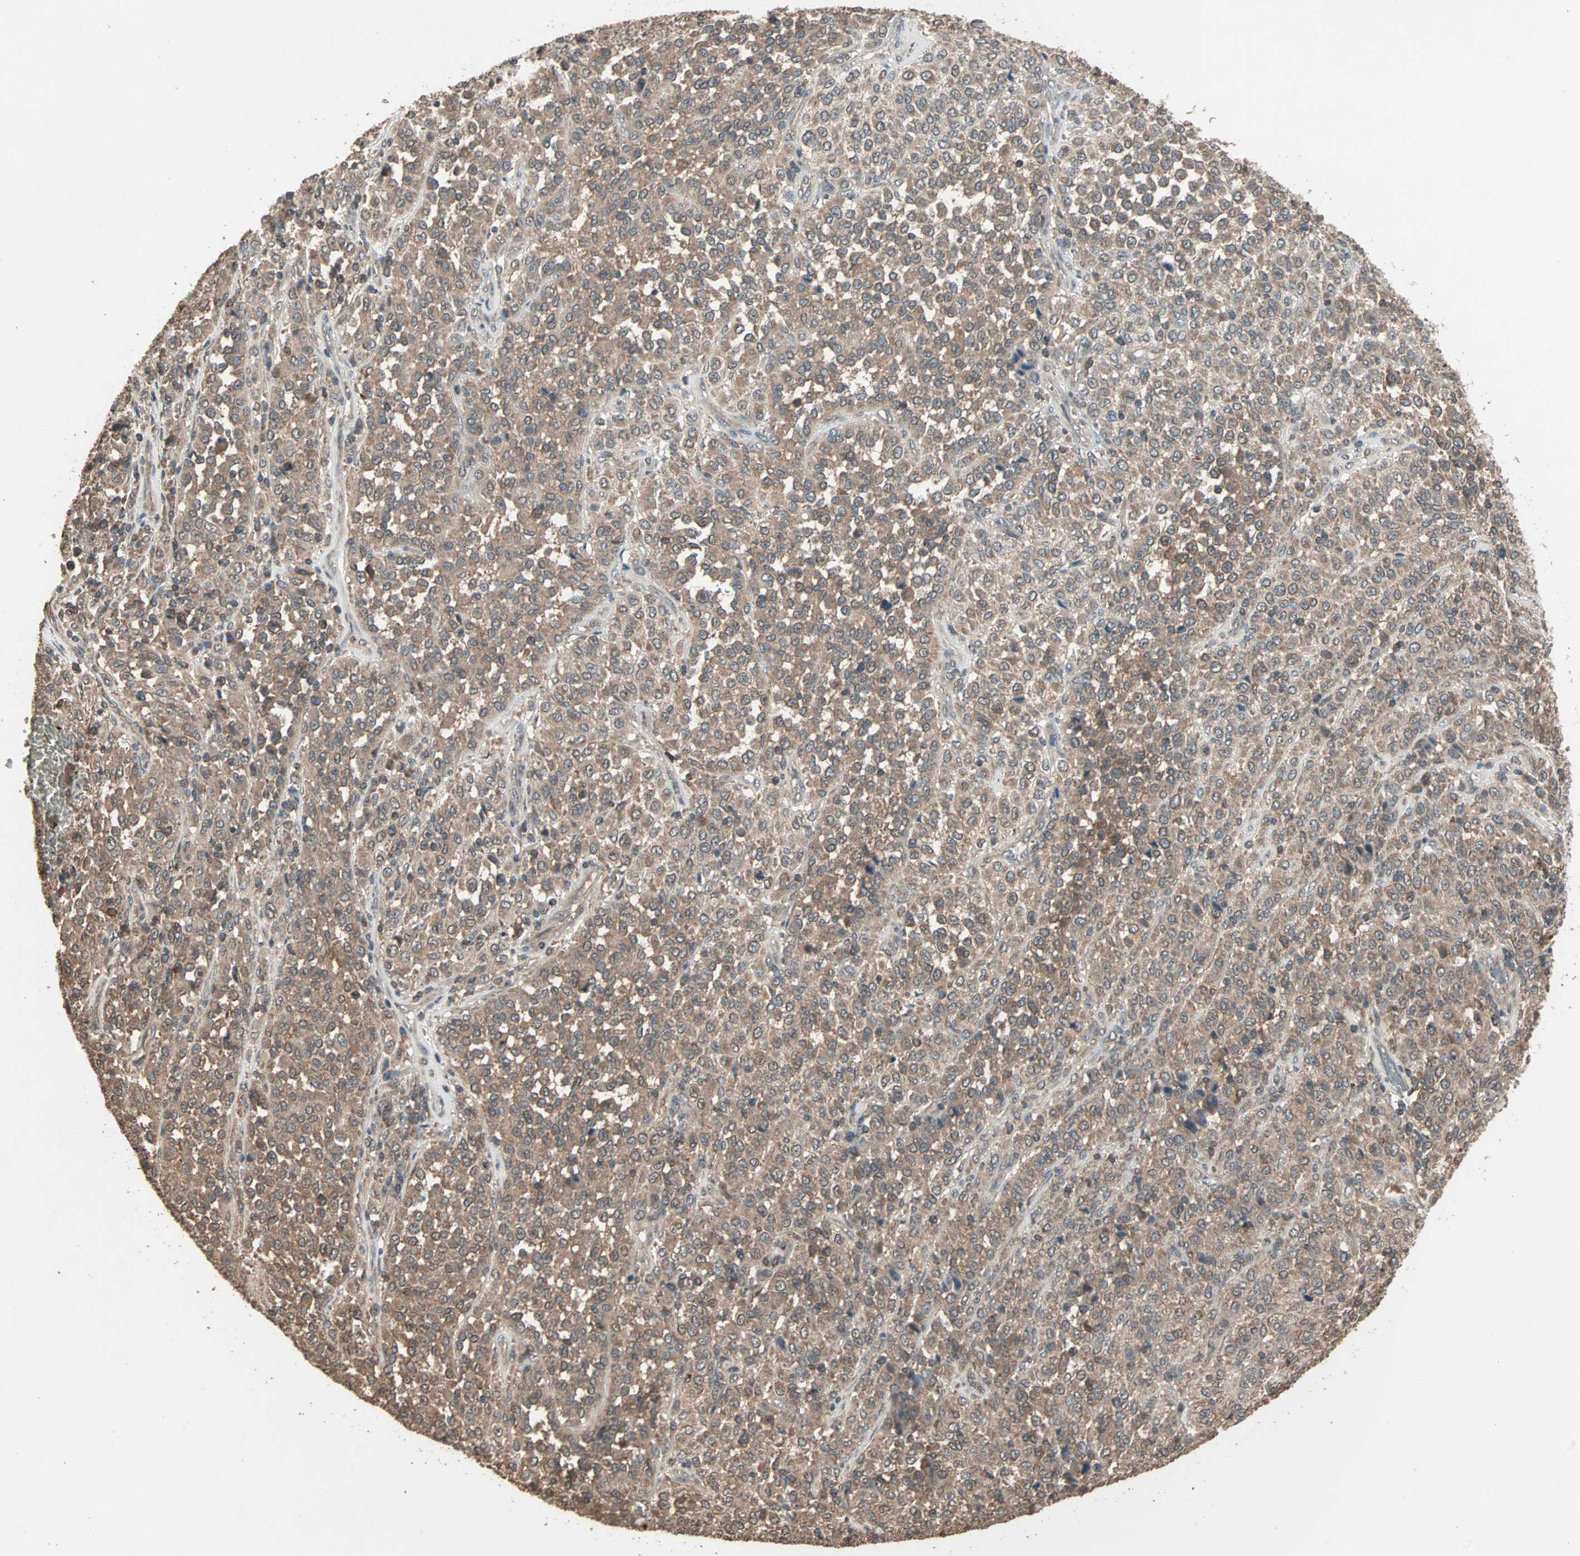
{"staining": {"intensity": "moderate", "quantity": ">75%", "location": "cytoplasmic/membranous"}, "tissue": "melanoma", "cell_type": "Tumor cells", "image_type": "cancer", "snomed": [{"axis": "morphology", "description": "Malignant melanoma, Metastatic site"}, {"axis": "topography", "description": "Pancreas"}], "caption": "A histopathology image of melanoma stained for a protein demonstrates moderate cytoplasmic/membranous brown staining in tumor cells. The protein is stained brown, and the nuclei are stained in blue (DAB (3,3'-diaminobenzidine) IHC with brightfield microscopy, high magnification).", "gene": "UBAC1", "patient": {"sex": "female", "age": 30}}